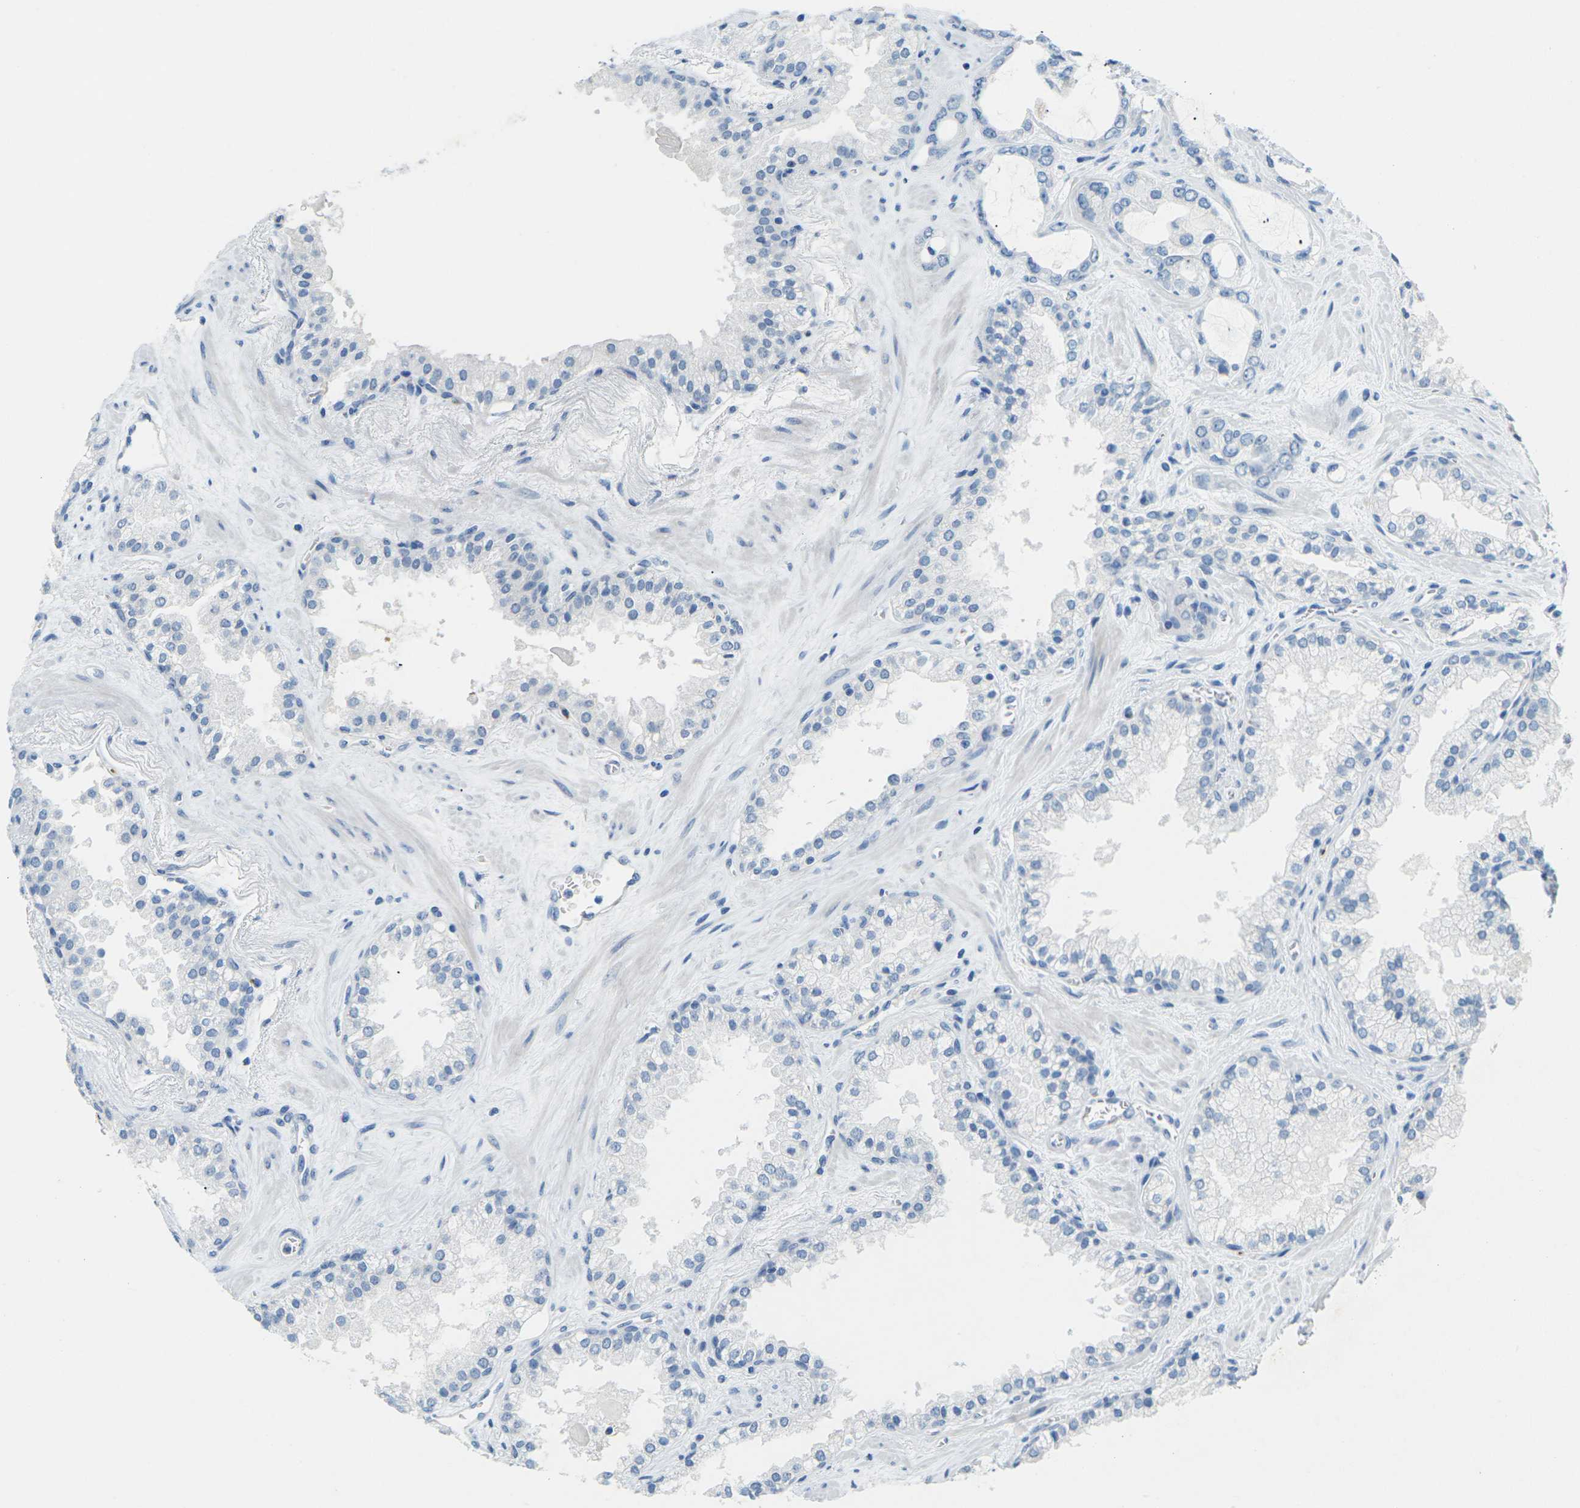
{"staining": {"intensity": "negative", "quantity": "none", "location": "none"}, "tissue": "prostate cancer", "cell_type": "Tumor cells", "image_type": "cancer", "snomed": [{"axis": "morphology", "description": "Adenocarcinoma, Low grade"}, {"axis": "topography", "description": "Prostate"}], "caption": "This is an immunohistochemistry image of prostate cancer (low-grade adenocarcinoma). There is no positivity in tumor cells.", "gene": "CDH16", "patient": {"sex": "male", "age": 60}}